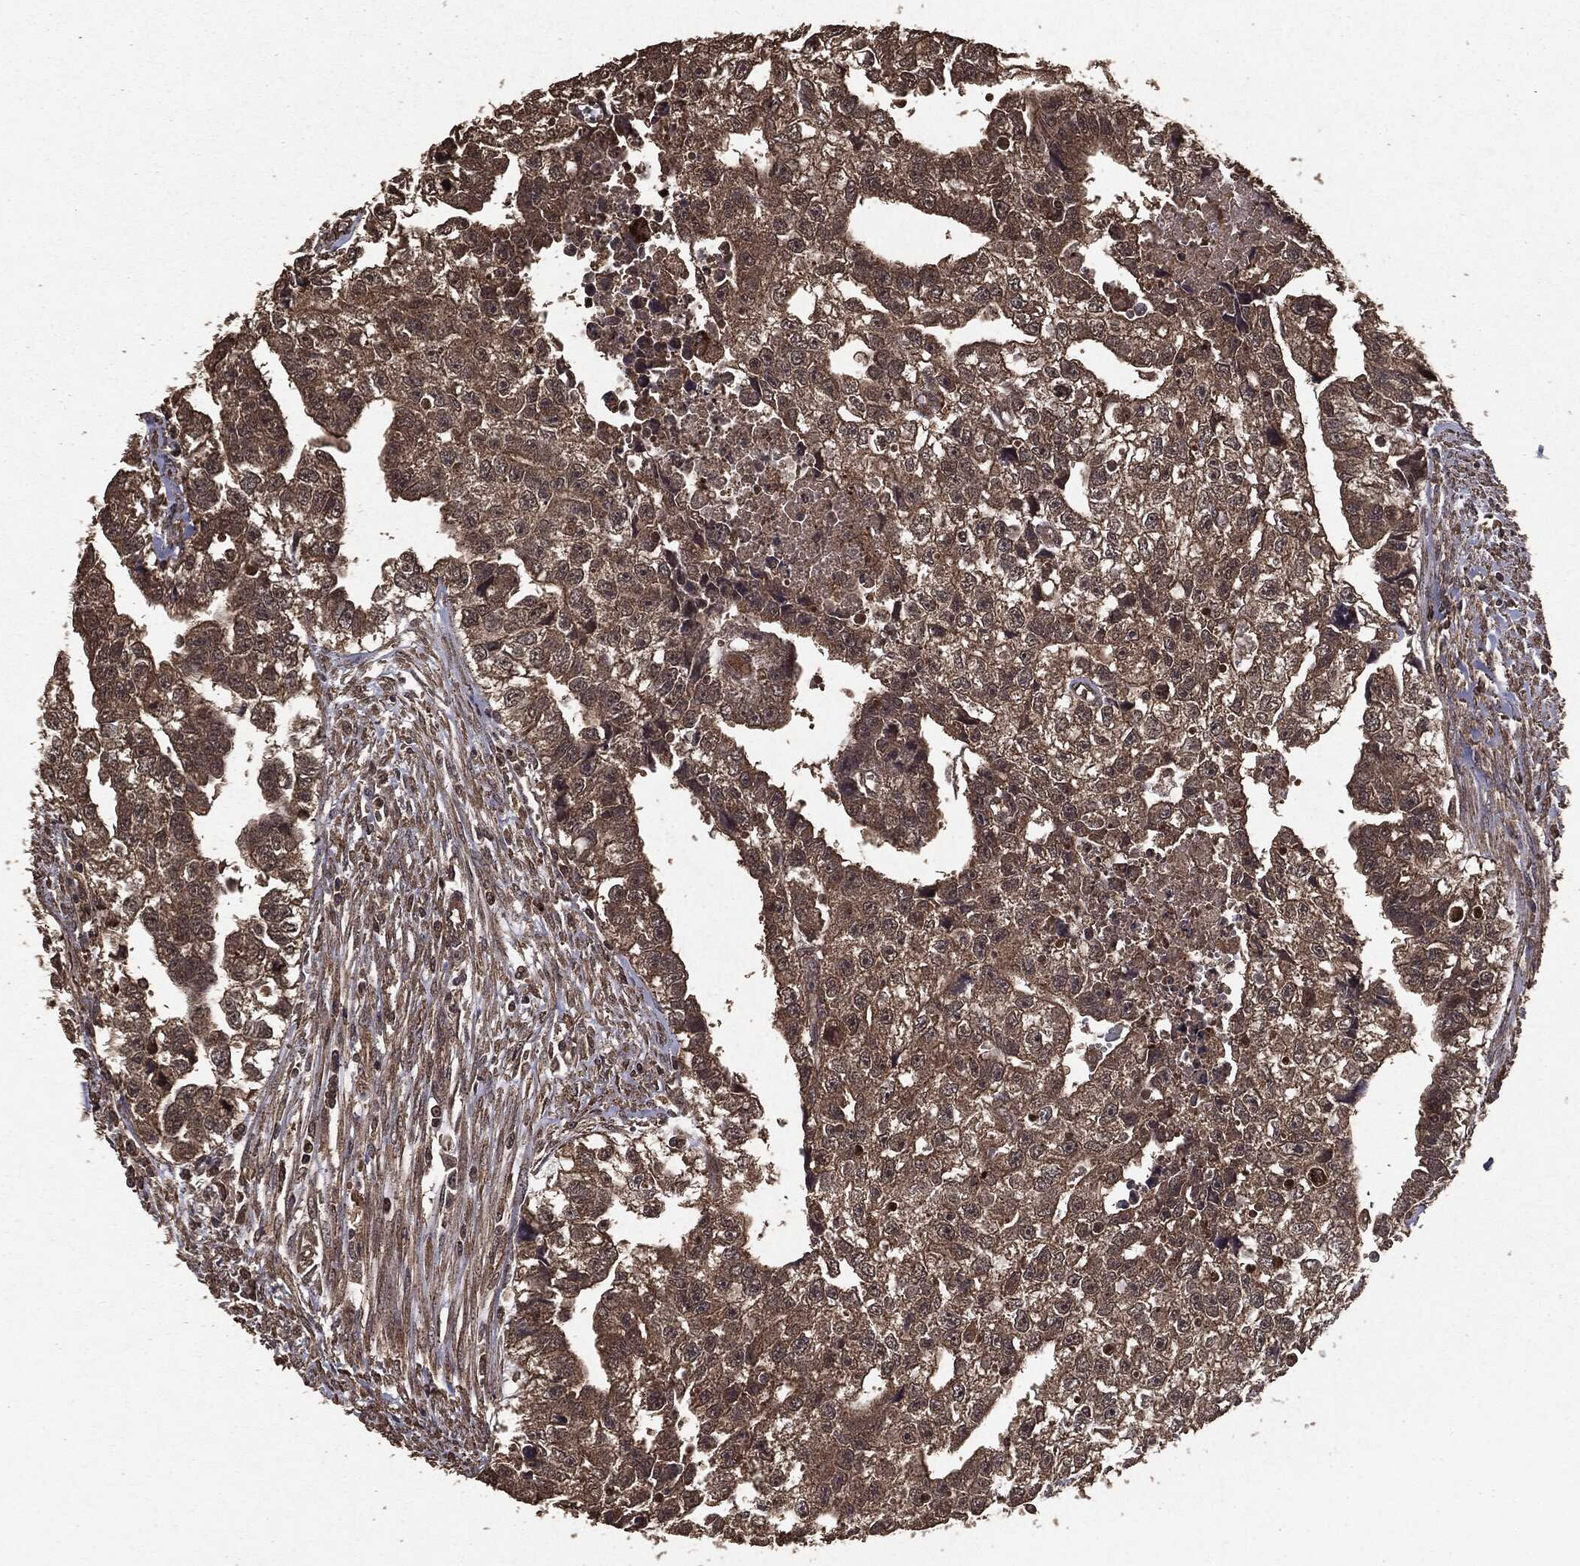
{"staining": {"intensity": "weak", "quantity": "25%-75%", "location": "cytoplasmic/membranous"}, "tissue": "testis cancer", "cell_type": "Tumor cells", "image_type": "cancer", "snomed": [{"axis": "morphology", "description": "Carcinoma, Embryonal, NOS"}, {"axis": "morphology", "description": "Teratoma, malignant, NOS"}, {"axis": "topography", "description": "Testis"}], "caption": "This photomicrograph demonstrates immunohistochemistry staining of human testis teratoma (malignant), with low weak cytoplasmic/membranous expression in about 25%-75% of tumor cells.", "gene": "NME1", "patient": {"sex": "male", "age": 44}}